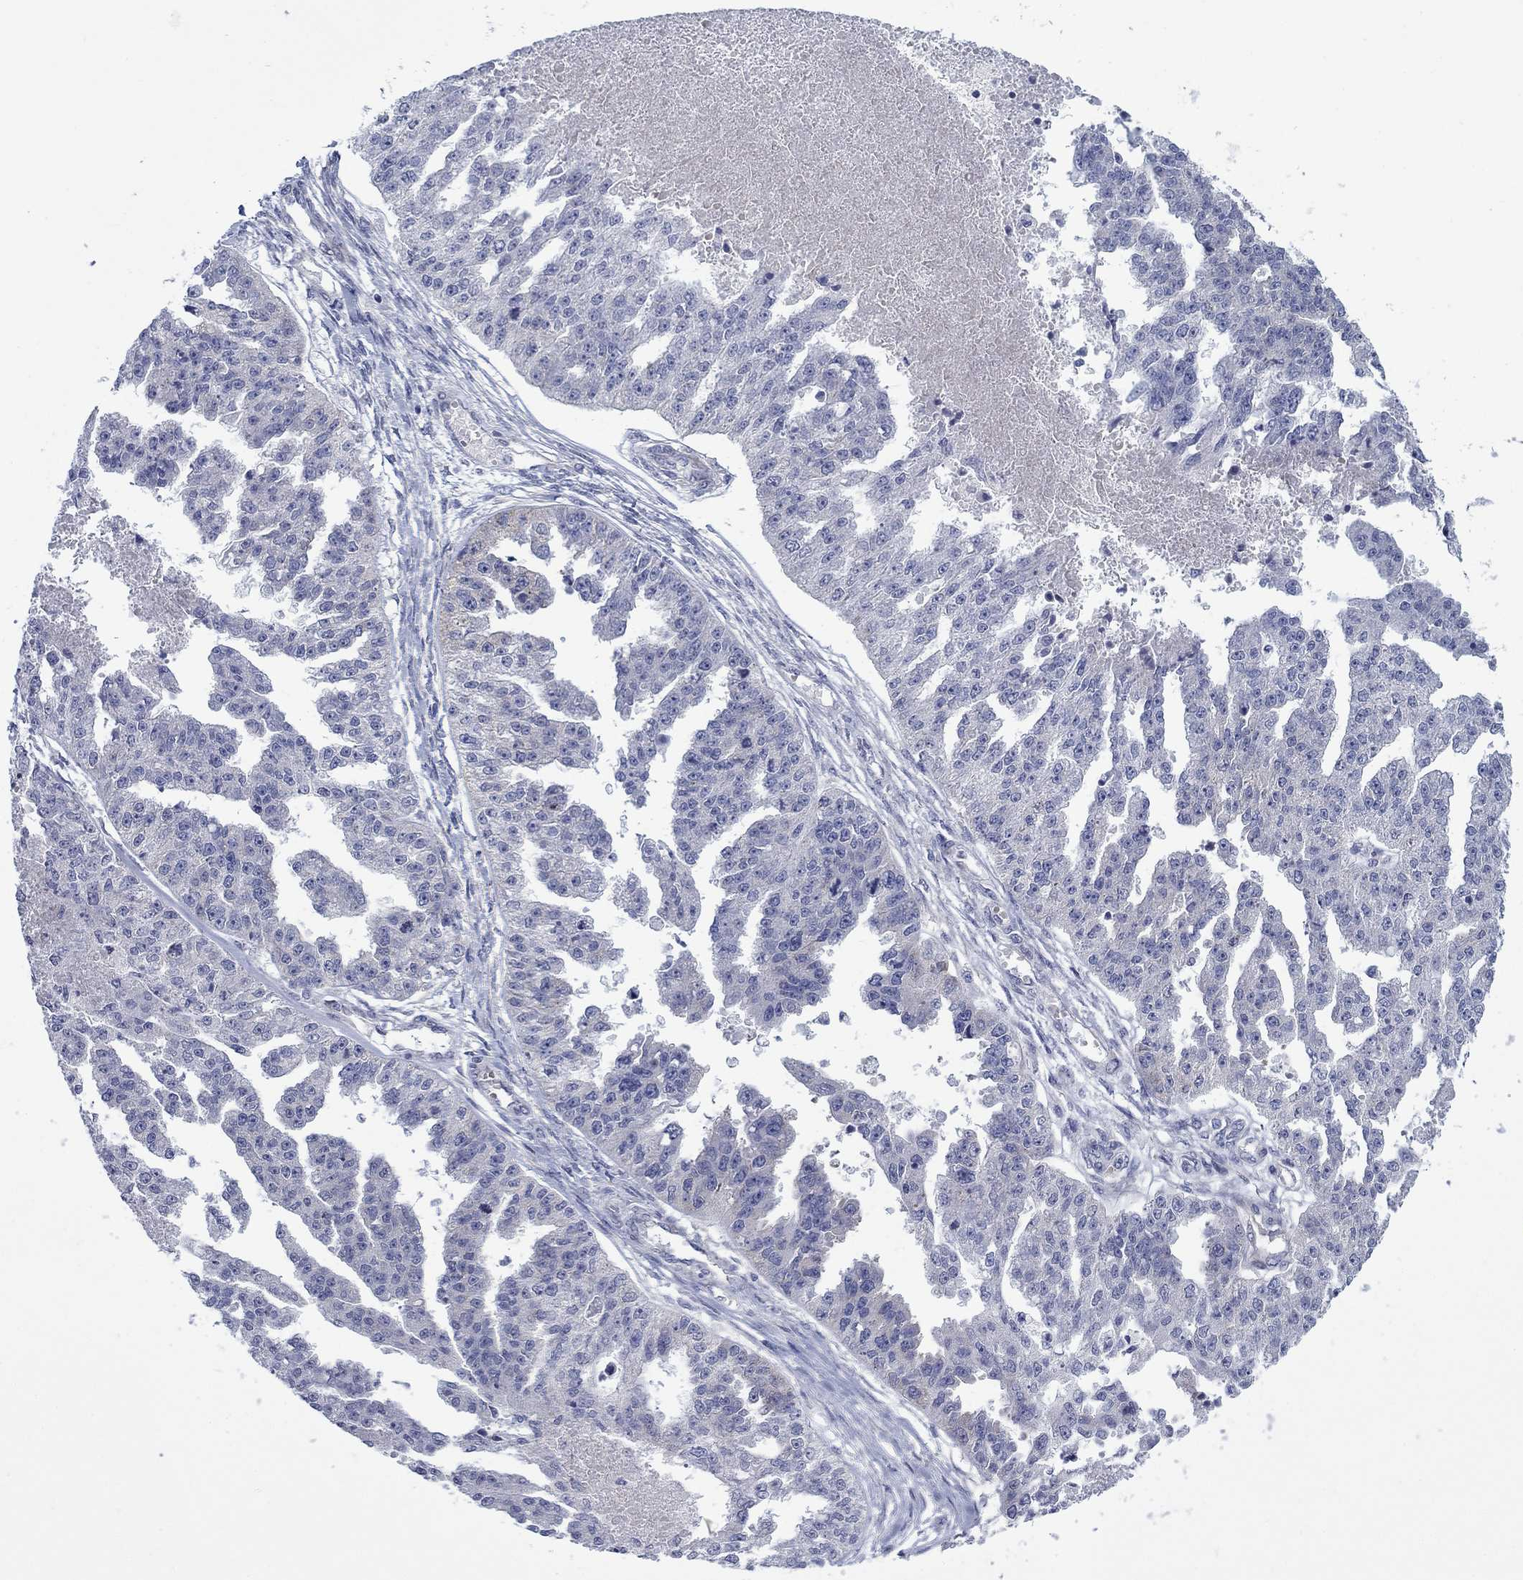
{"staining": {"intensity": "weak", "quantity": "<25%", "location": "cytoplasmic/membranous"}, "tissue": "ovarian cancer", "cell_type": "Tumor cells", "image_type": "cancer", "snomed": [{"axis": "morphology", "description": "Cystadenocarcinoma, serous, NOS"}, {"axis": "topography", "description": "Ovary"}], "caption": "This is an immunohistochemistry (IHC) image of ovarian cancer. There is no positivity in tumor cells.", "gene": "FXR1", "patient": {"sex": "female", "age": 58}}